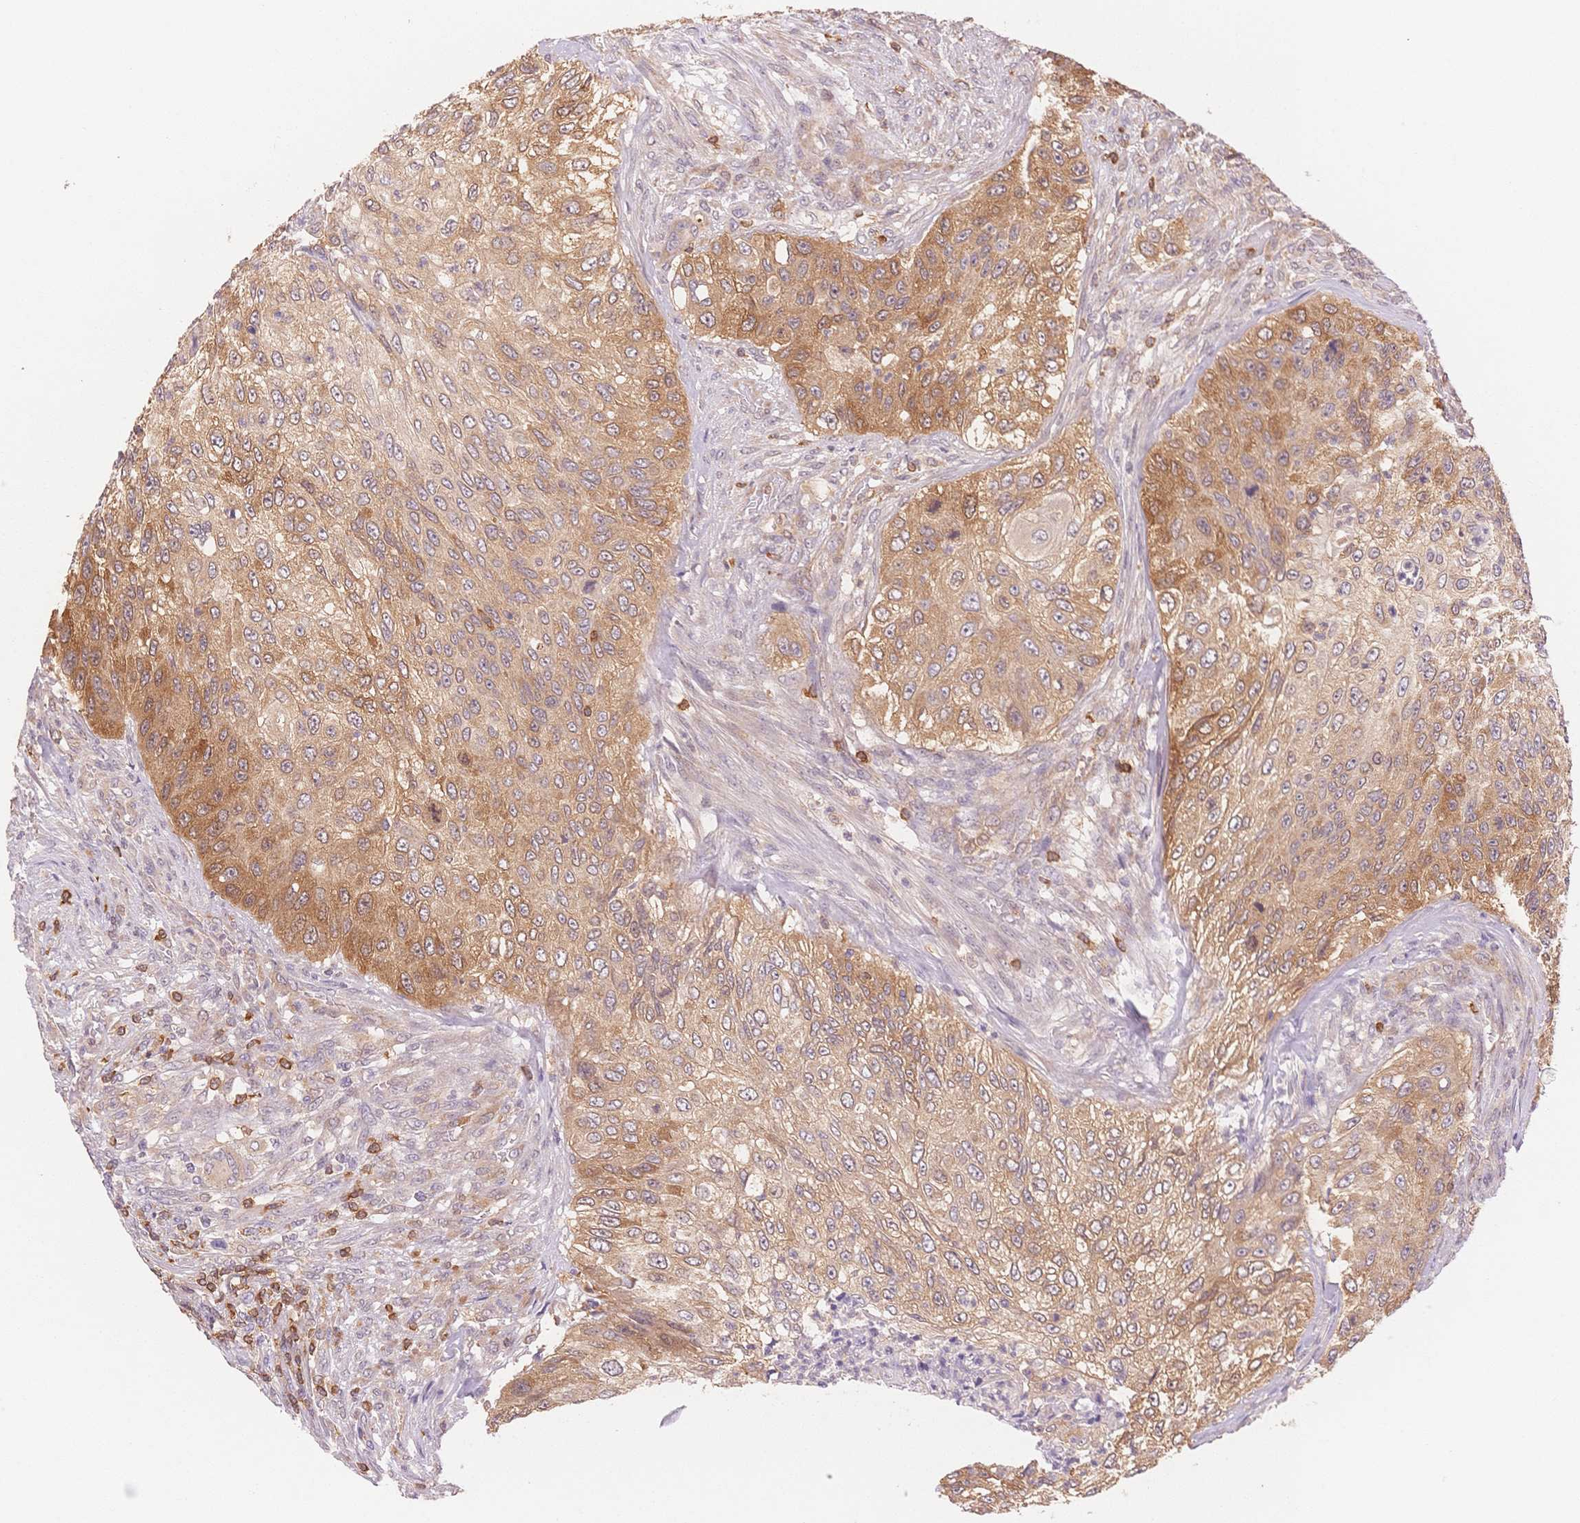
{"staining": {"intensity": "moderate", "quantity": ">75%", "location": "cytoplasmic/membranous"}, "tissue": "urothelial cancer", "cell_type": "Tumor cells", "image_type": "cancer", "snomed": [{"axis": "morphology", "description": "Urothelial carcinoma, High grade"}, {"axis": "topography", "description": "Urinary bladder"}], "caption": "Immunohistochemical staining of urothelial carcinoma (high-grade) exhibits medium levels of moderate cytoplasmic/membranous staining in approximately >75% of tumor cells.", "gene": "STK39", "patient": {"sex": "female", "age": 60}}